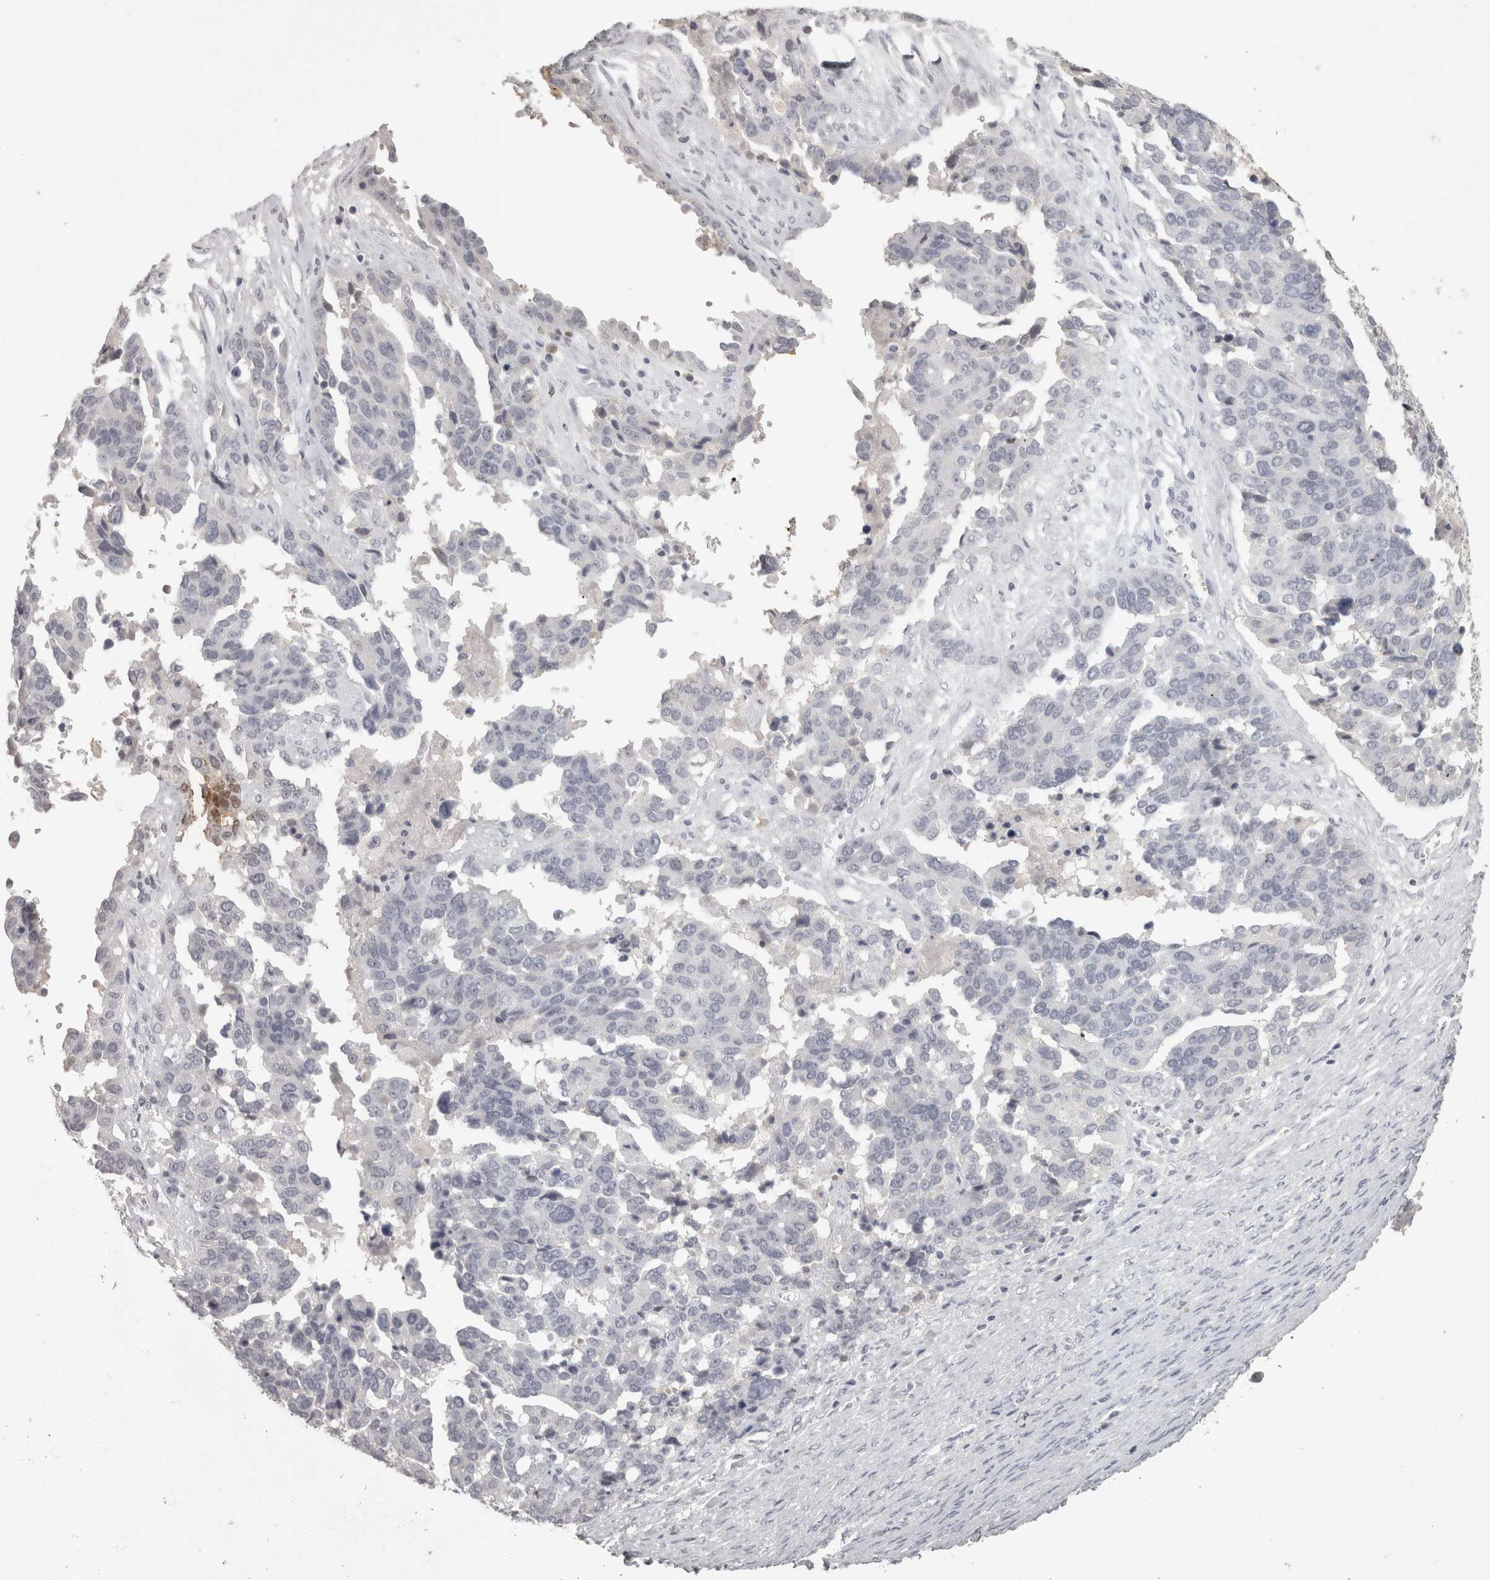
{"staining": {"intensity": "negative", "quantity": "none", "location": "none"}, "tissue": "ovarian cancer", "cell_type": "Tumor cells", "image_type": "cancer", "snomed": [{"axis": "morphology", "description": "Cystadenocarcinoma, serous, NOS"}, {"axis": "topography", "description": "Ovary"}], "caption": "This is a histopathology image of IHC staining of ovarian cancer (serous cystadenocarcinoma), which shows no staining in tumor cells.", "gene": "LAX1", "patient": {"sex": "female", "age": 44}}